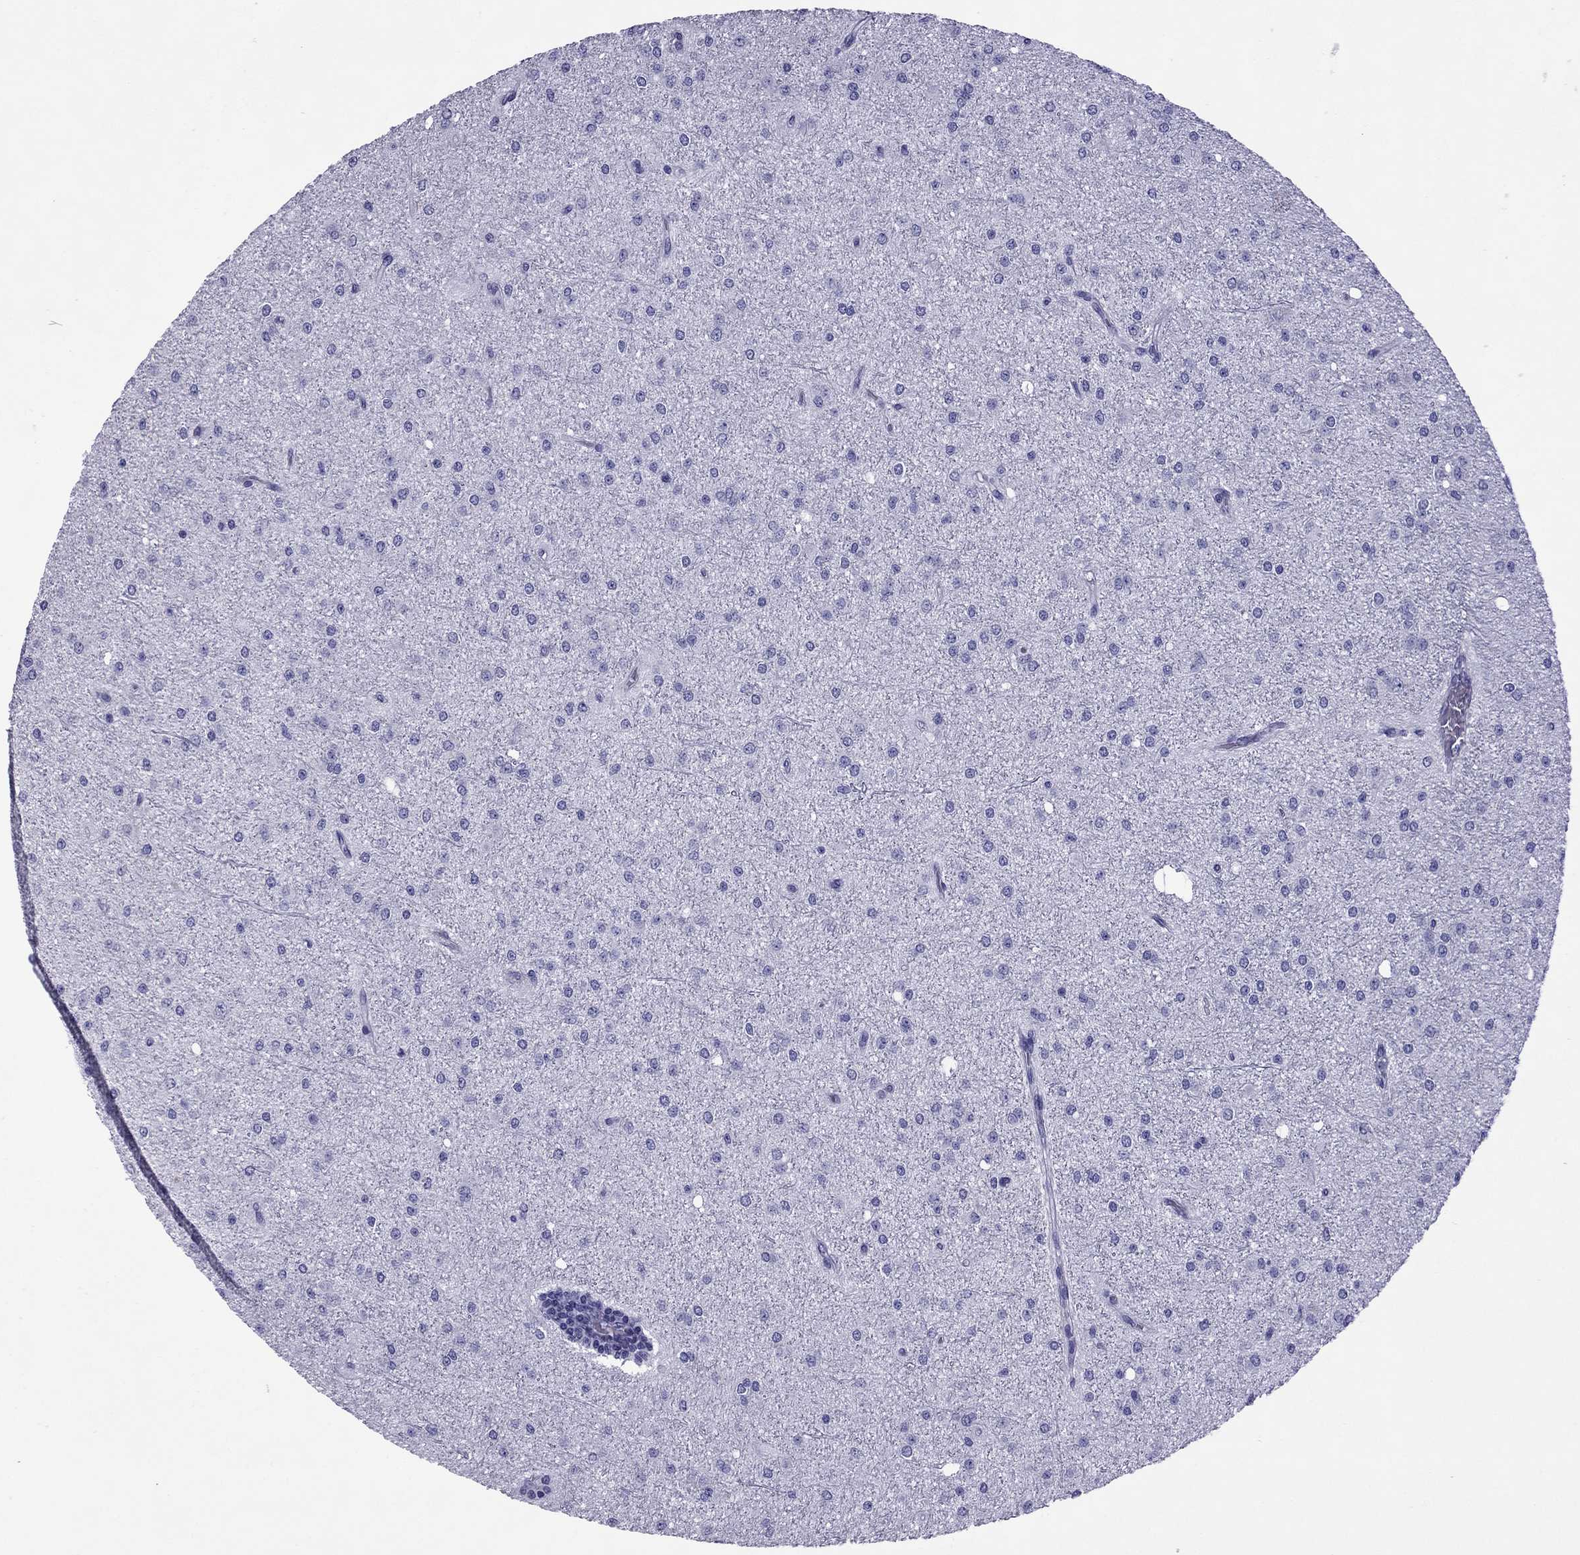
{"staining": {"intensity": "negative", "quantity": "none", "location": "none"}, "tissue": "glioma", "cell_type": "Tumor cells", "image_type": "cancer", "snomed": [{"axis": "morphology", "description": "Glioma, malignant, Low grade"}, {"axis": "topography", "description": "Brain"}], "caption": "Tumor cells show no significant staining in glioma.", "gene": "MYL11", "patient": {"sex": "male", "age": 27}}